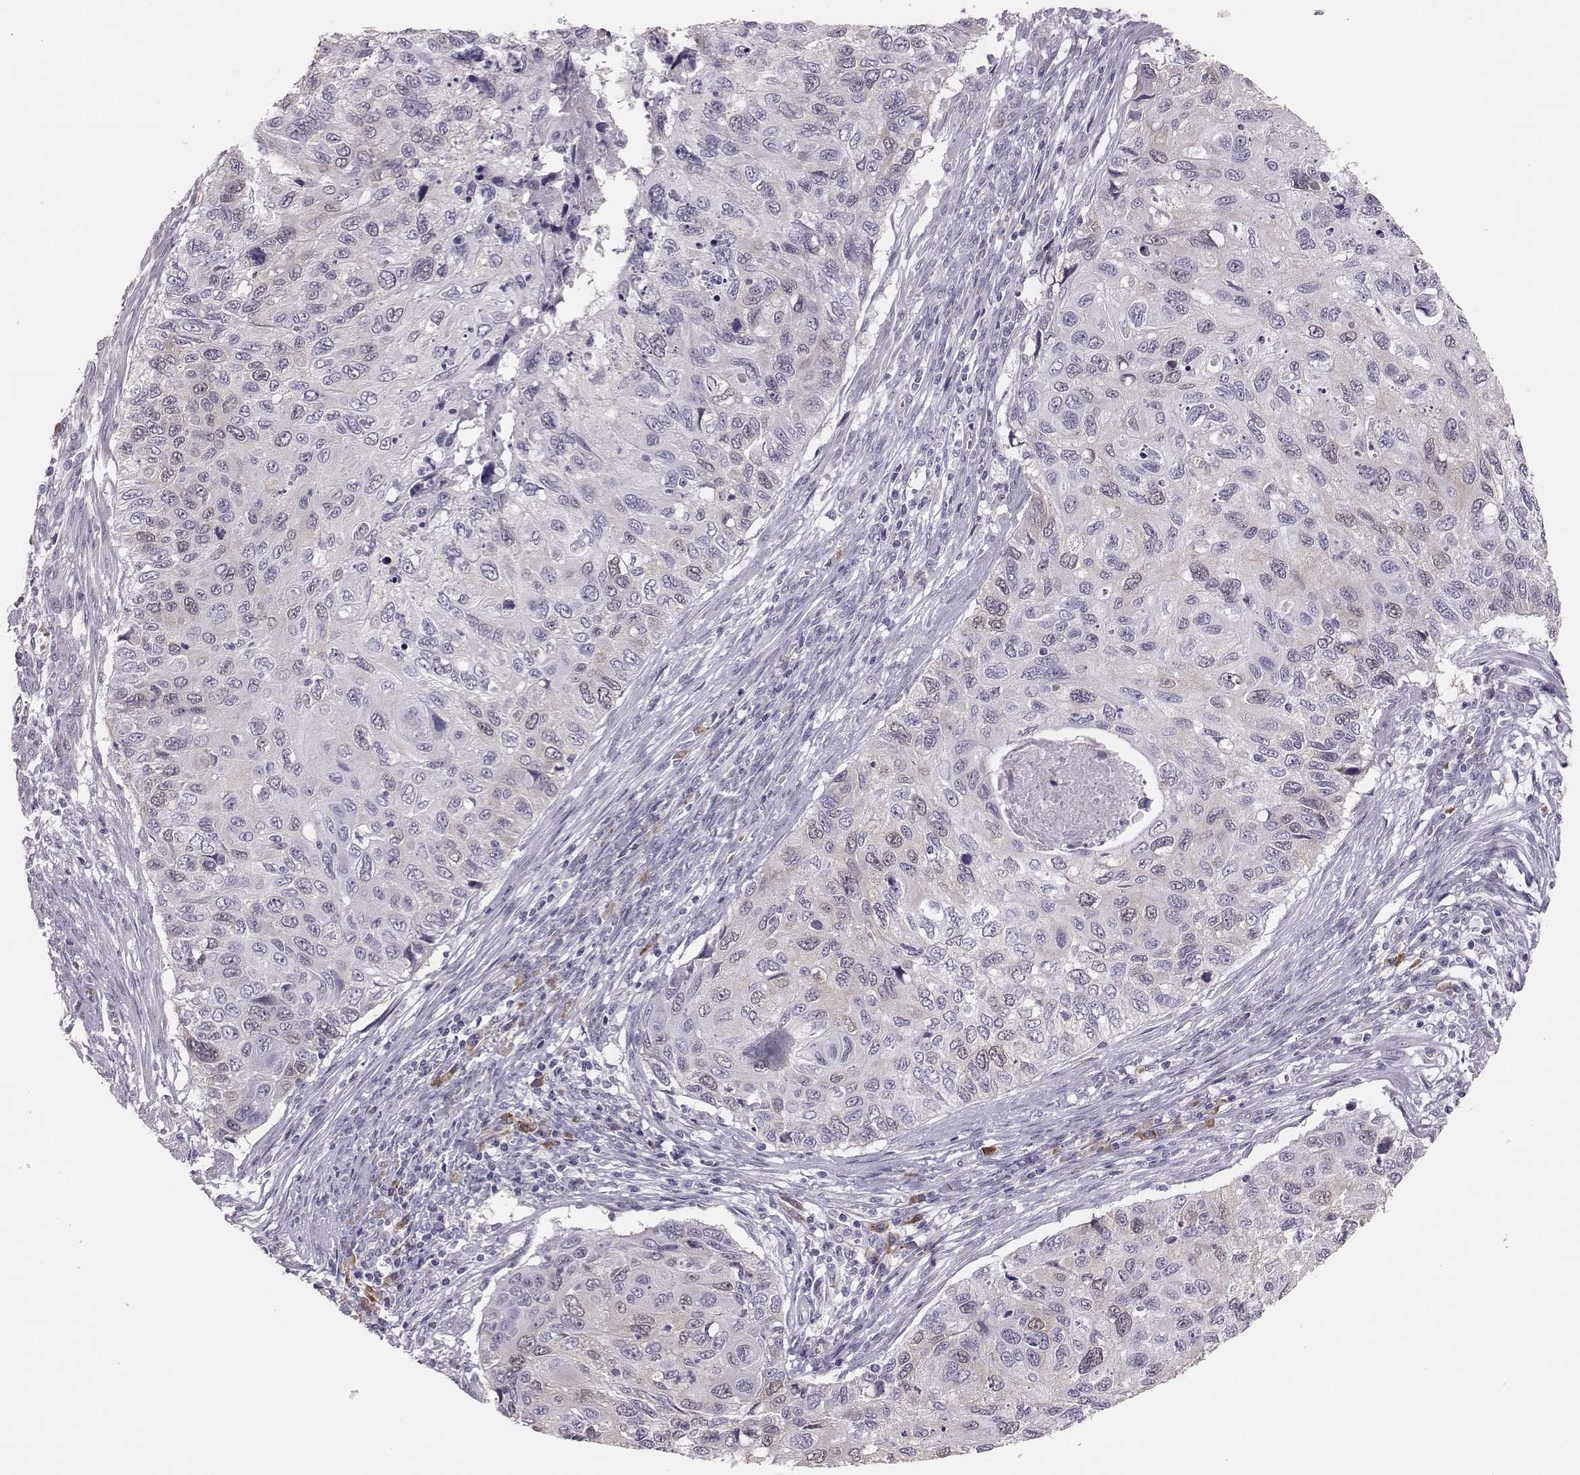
{"staining": {"intensity": "negative", "quantity": "none", "location": "none"}, "tissue": "cervical cancer", "cell_type": "Tumor cells", "image_type": "cancer", "snomed": [{"axis": "morphology", "description": "Squamous cell carcinoma, NOS"}, {"axis": "topography", "description": "Cervix"}], "caption": "Immunohistochemistry (IHC) of cervical cancer demonstrates no positivity in tumor cells.", "gene": "PBK", "patient": {"sex": "female", "age": 70}}